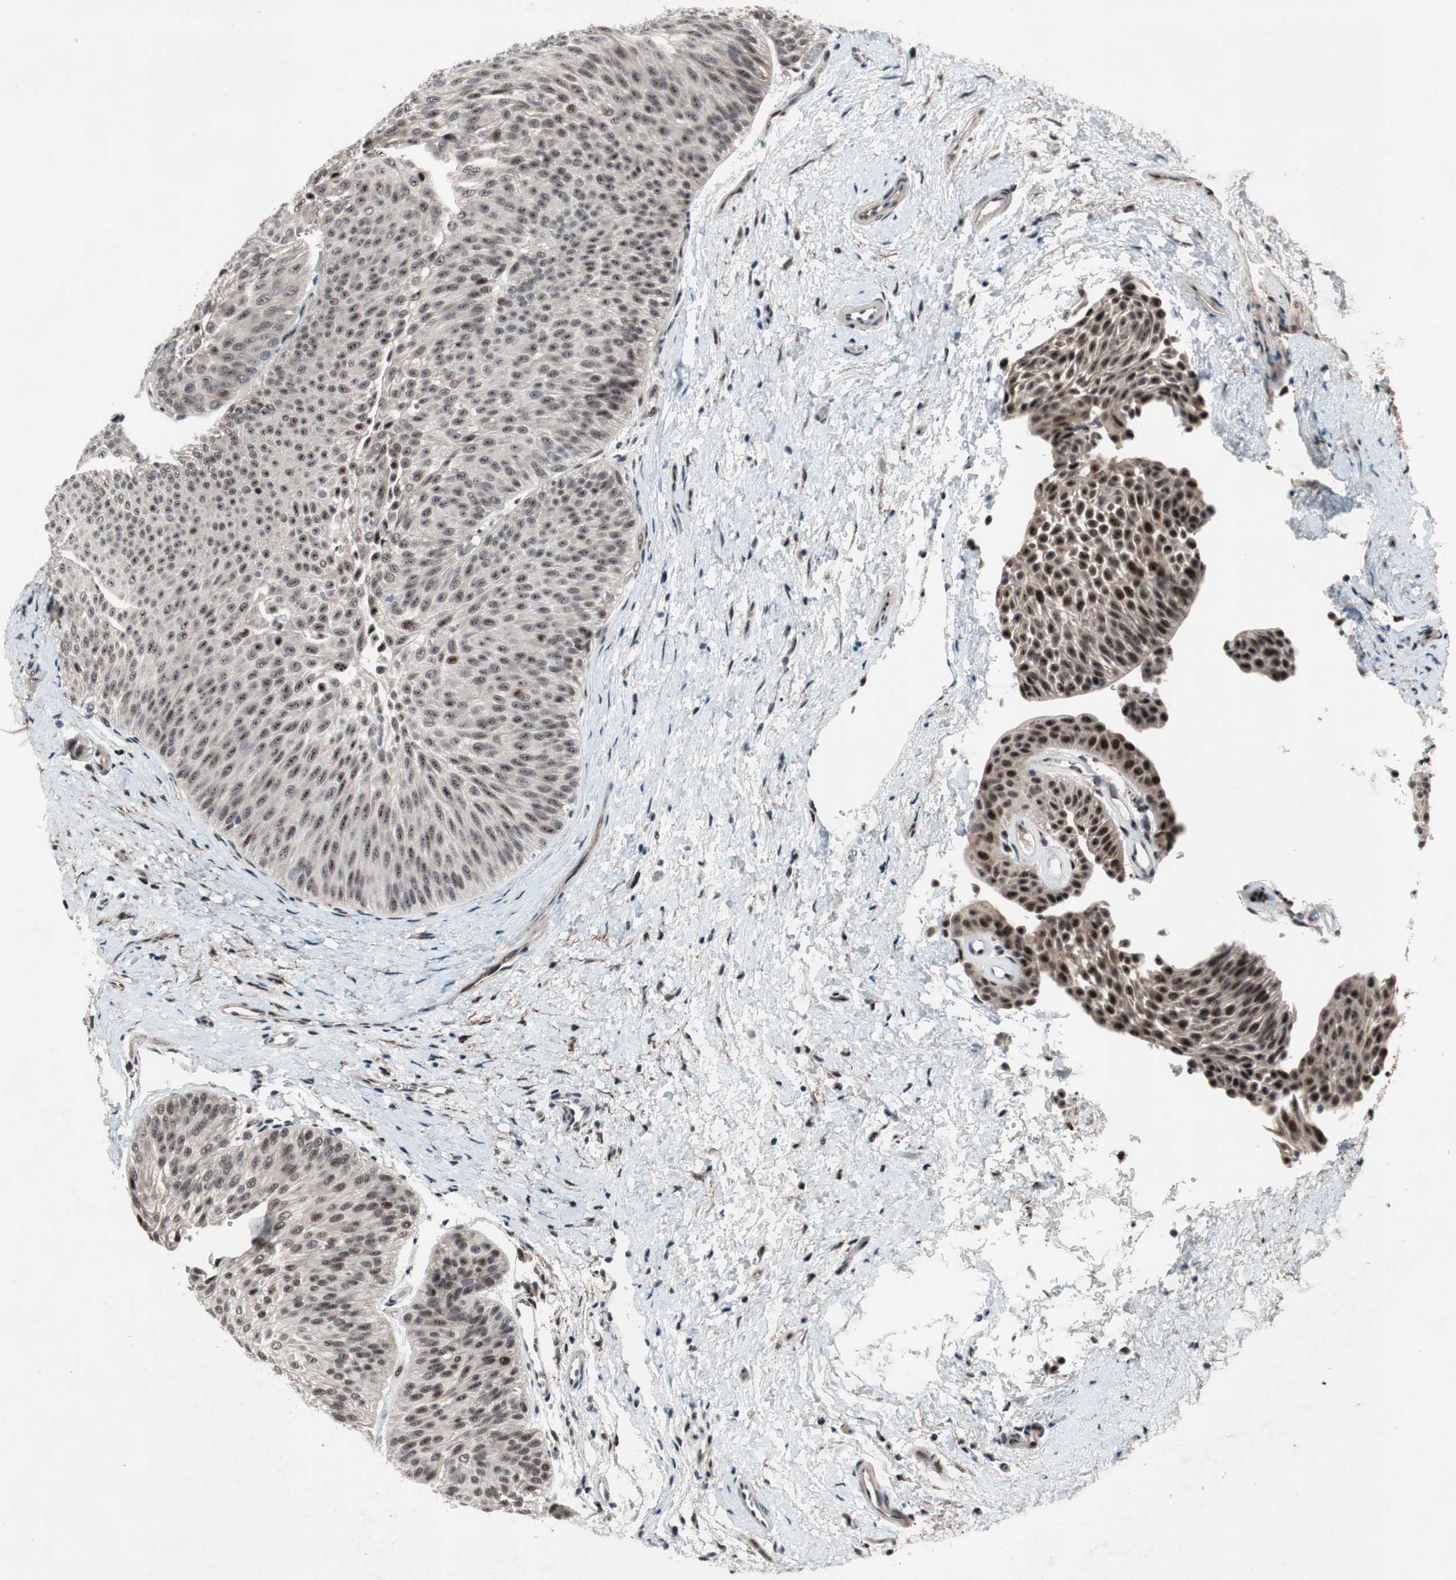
{"staining": {"intensity": "moderate", "quantity": ">75%", "location": "nuclear"}, "tissue": "urothelial cancer", "cell_type": "Tumor cells", "image_type": "cancer", "snomed": [{"axis": "morphology", "description": "Urothelial carcinoma, Low grade"}, {"axis": "topography", "description": "Urinary bladder"}], "caption": "IHC of urothelial cancer demonstrates medium levels of moderate nuclear staining in approximately >75% of tumor cells.", "gene": "SOX7", "patient": {"sex": "female", "age": 60}}